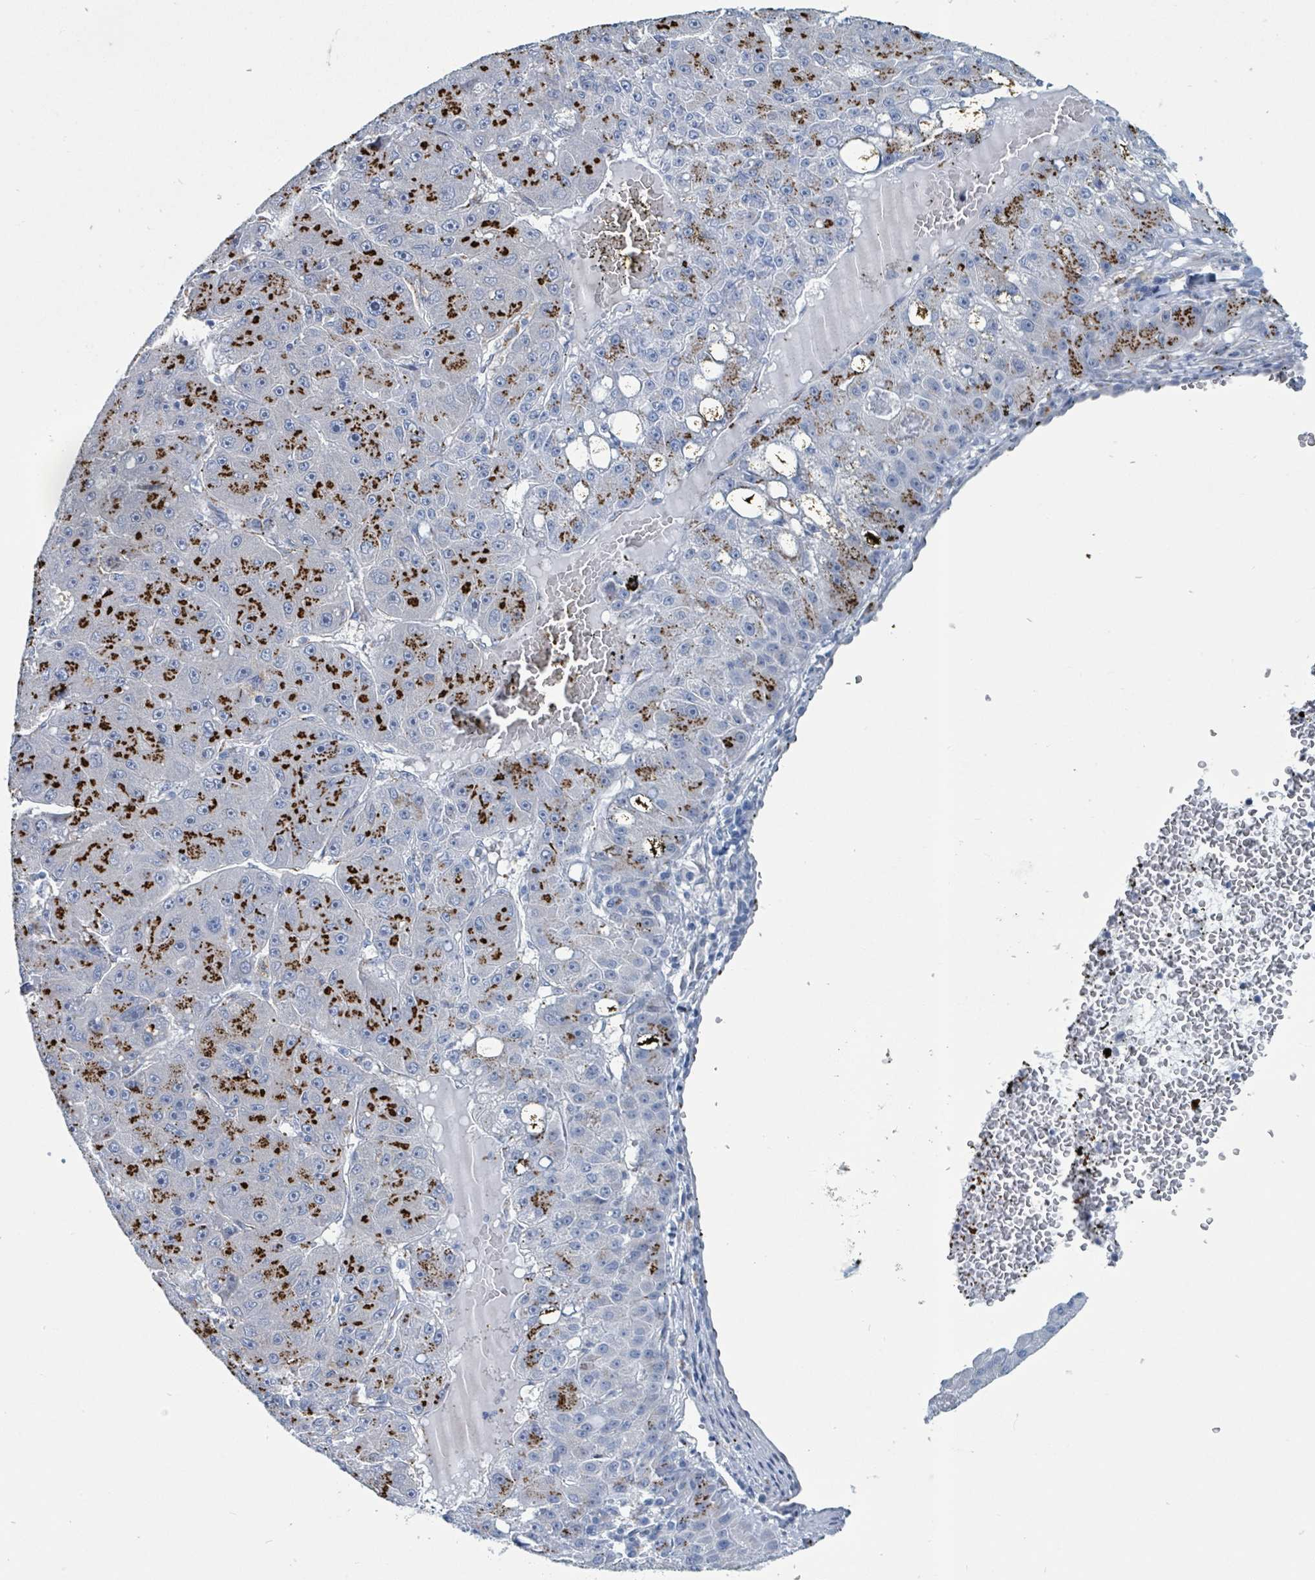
{"staining": {"intensity": "strong", "quantity": "25%-75%", "location": "cytoplasmic/membranous"}, "tissue": "liver cancer", "cell_type": "Tumor cells", "image_type": "cancer", "snomed": [{"axis": "morphology", "description": "Carcinoma, Hepatocellular, NOS"}, {"axis": "topography", "description": "Liver"}], "caption": "Tumor cells reveal high levels of strong cytoplasmic/membranous expression in approximately 25%-75% of cells in human hepatocellular carcinoma (liver).", "gene": "DCAF5", "patient": {"sex": "male", "age": 67}}